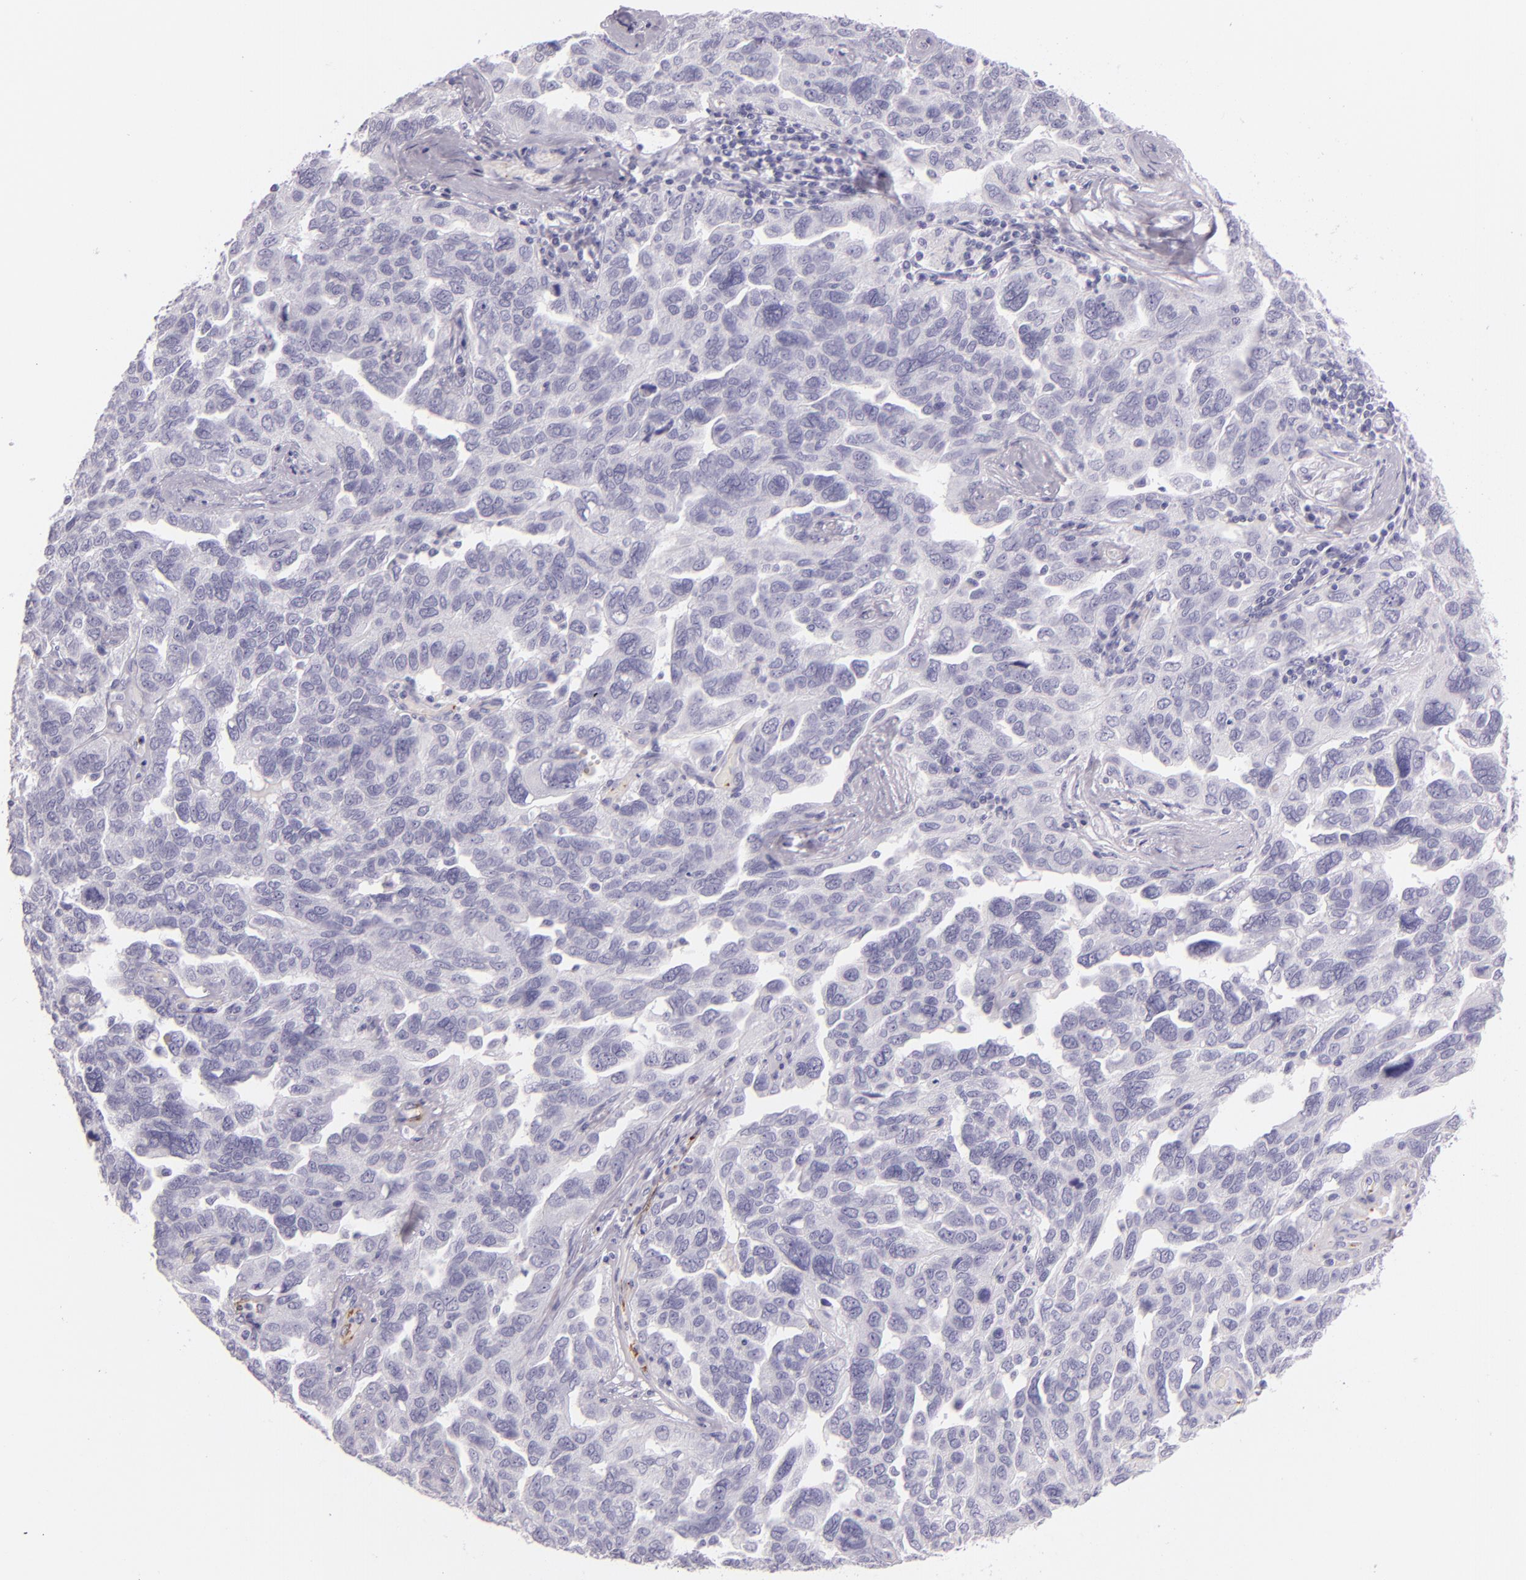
{"staining": {"intensity": "negative", "quantity": "none", "location": "none"}, "tissue": "ovarian cancer", "cell_type": "Tumor cells", "image_type": "cancer", "snomed": [{"axis": "morphology", "description": "Cystadenocarcinoma, serous, NOS"}, {"axis": "topography", "description": "Ovary"}], "caption": "A photomicrograph of ovarian cancer (serous cystadenocarcinoma) stained for a protein shows no brown staining in tumor cells.", "gene": "SELP", "patient": {"sex": "female", "age": 64}}